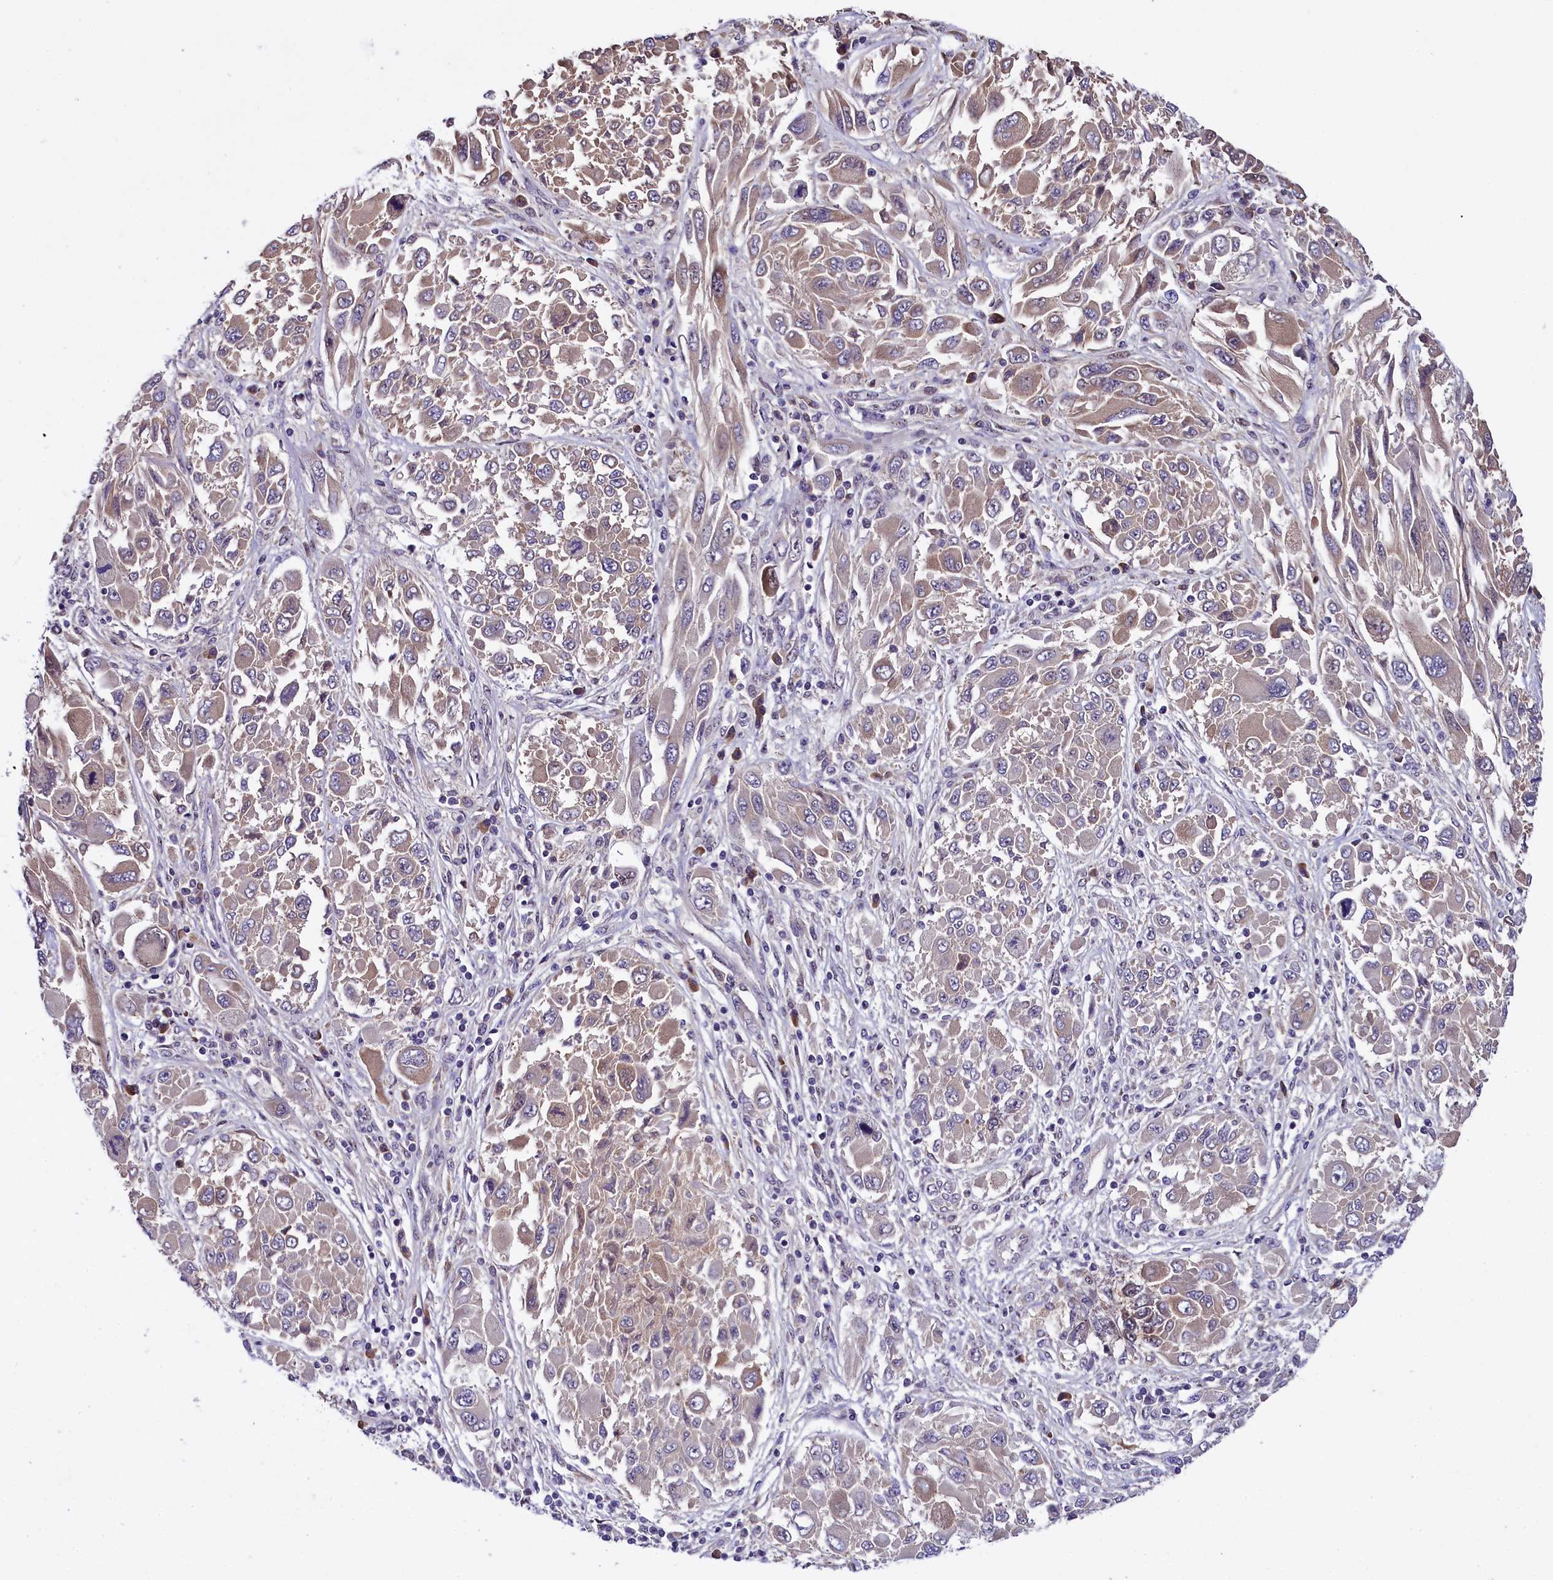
{"staining": {"intensity": "weak", "quantity": "<25%", "location": "cytoplasmic/membranous"}, "tissue": "melanoma", "cell_type": "Tumor cells", "image_type": "cancer", "snomed": [{"axis": "morphology", "description": "Malignant melanoma, NOS"}, {"axis": "topography", "description": "Skin"}], "caption": "Protein analysis of malignant melanoma reveals no significant expression in tumor cells. Brightfield microscopy of immunohistochemistry (IHC) stained with DAB (brown) and hematoxylin (blue), captured at high magnification.", "gene": "ENKD1", "patient": {"sex": "female", "age": 91}}